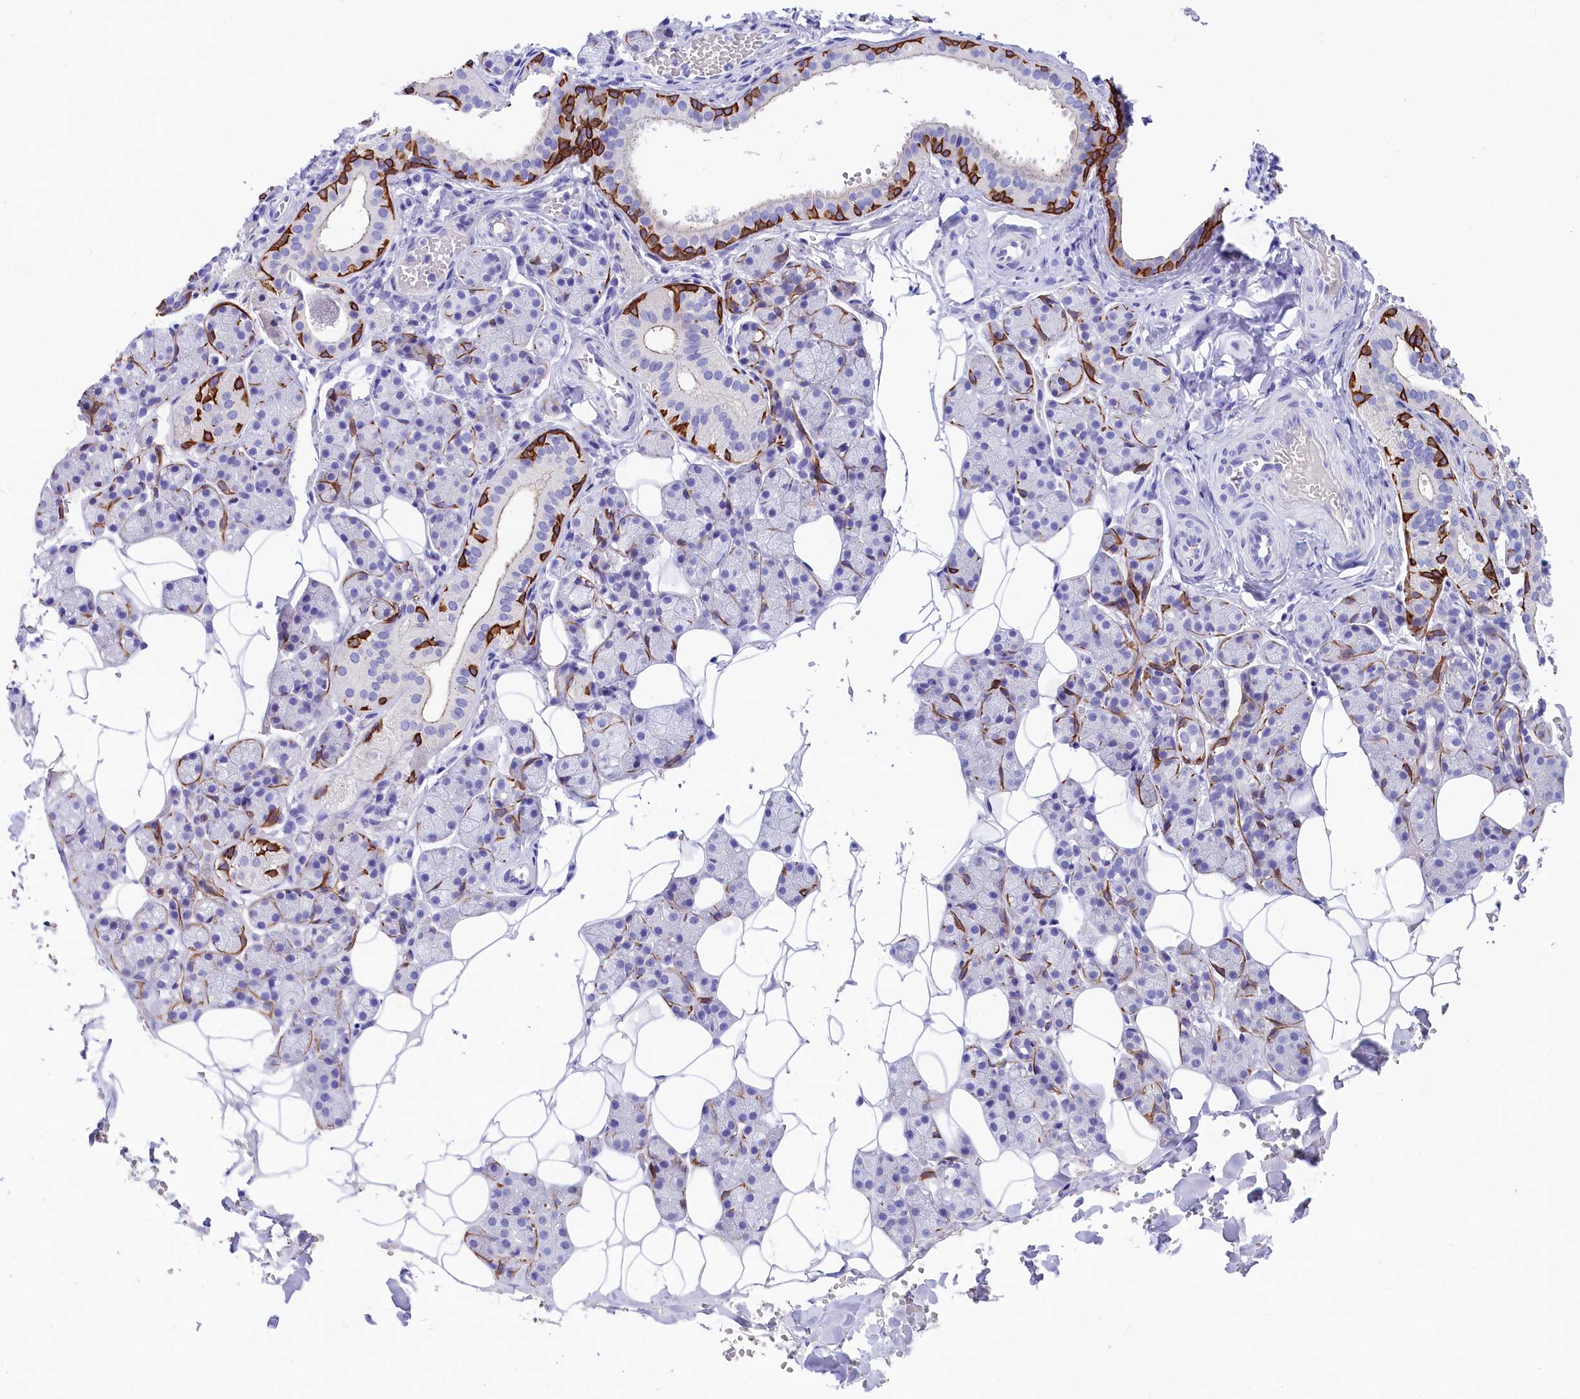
{"staining": {"intensity": "strong", "quantity": "<25%", "location": "cytoplasmic/membranous"}, "tissue": "salivary gland", "cell_type": "Glandular cells", "image_type": "normal", "snomed": [{"axis": "morphology", "description": "Normal tissue, NOS"}, {"axis": "topography", "description": "Salivary gland"}], "caption": "IHC staining of benign salivary gland, which demonstrates medium levels of strong cytoplasmic/membranous staining in approximately <25% of glandular cells indicating strong cytoplasmic/membranous protein positivity. The staining was performed using DAB (3,3'-diaminobenzidine) (brown) for protein detection and nuclei were counterstained in hematoxylin (blue).", "gene": "SULT2A1", "patient": {"sex": "female", "age": 33}}